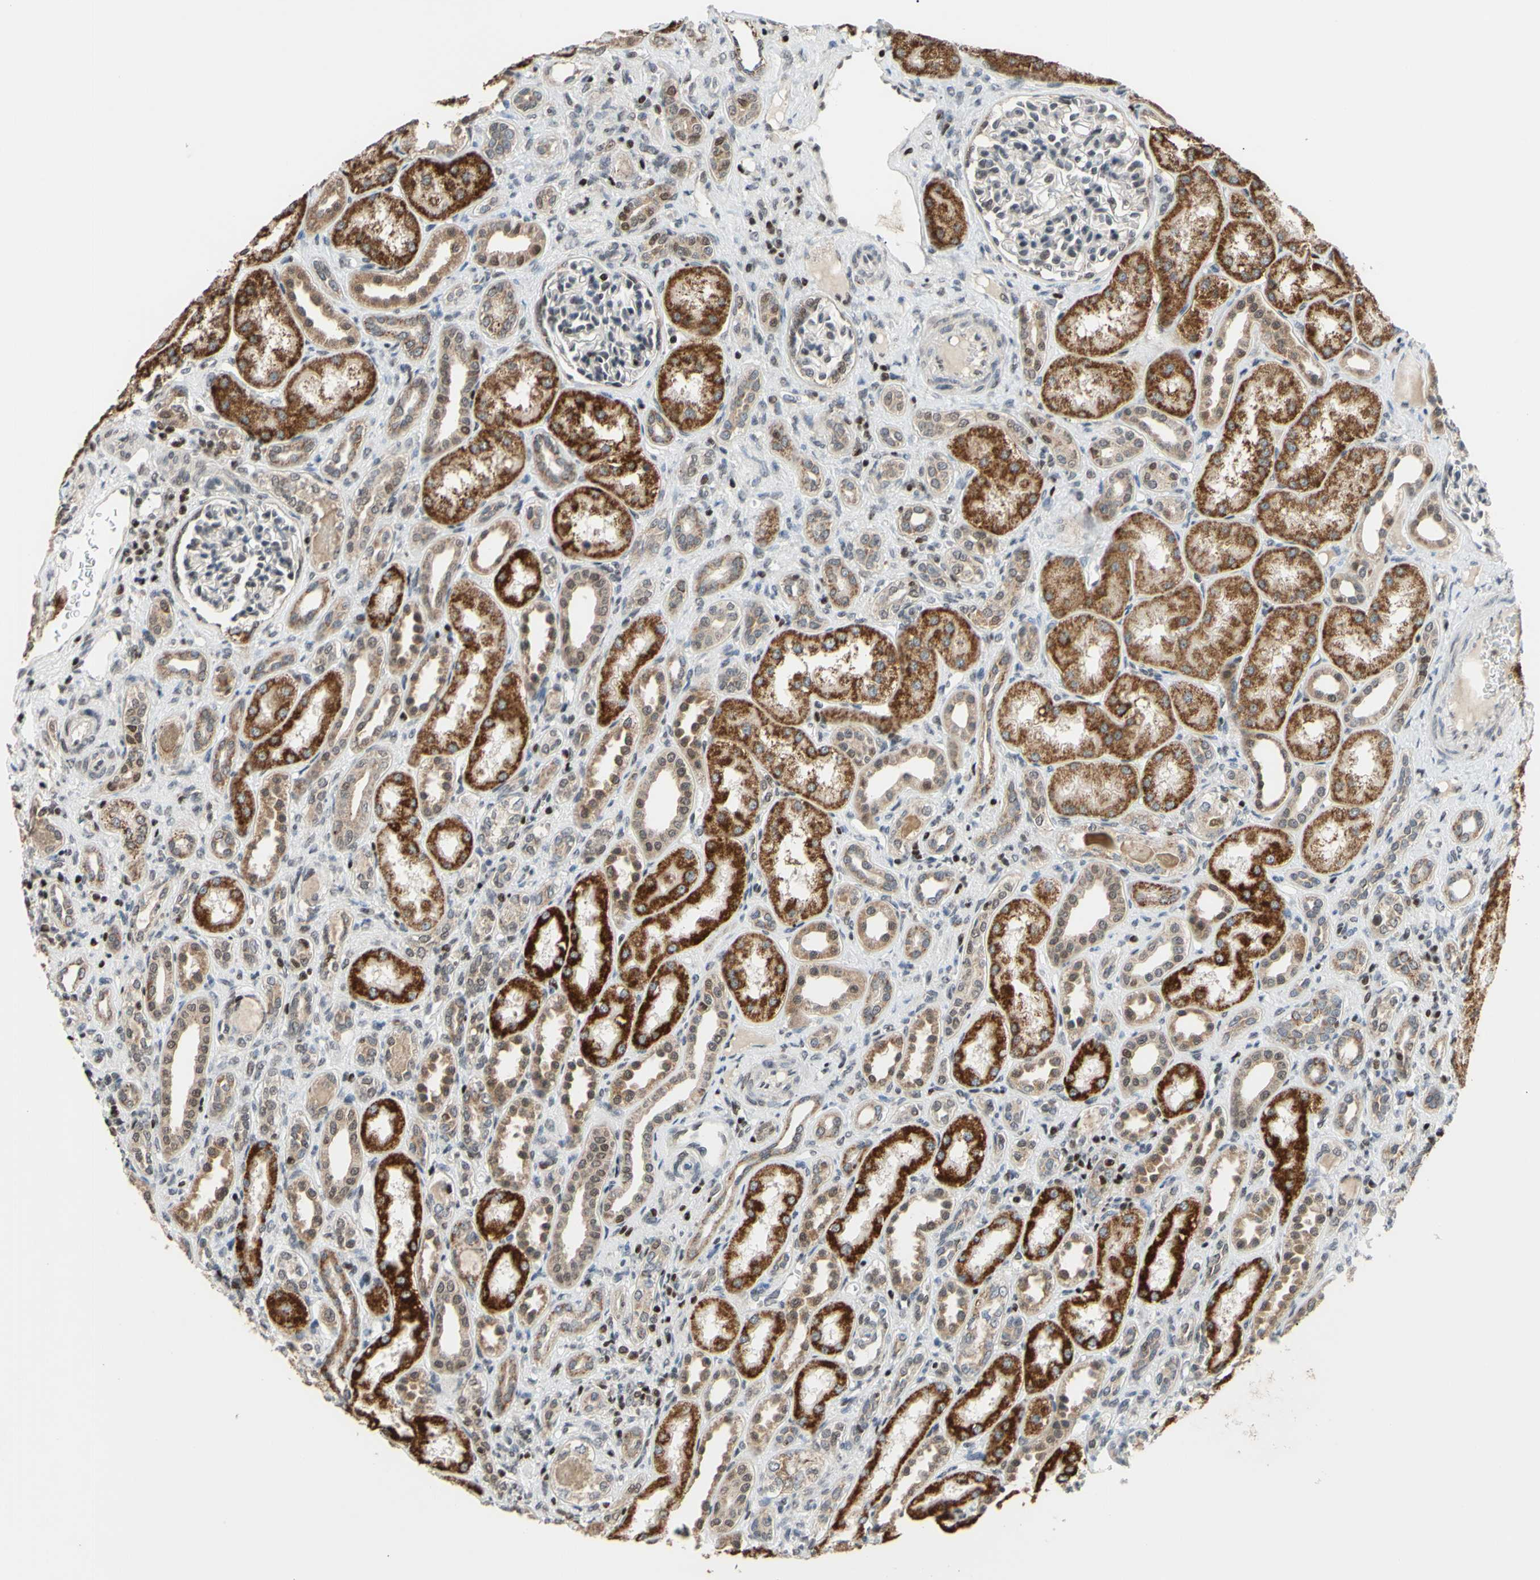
{"staining": {"intensity": "negative", "quantity": "none", "location": "none"}, "tissue": "kidney", "cell_type": "Cells in glomeruli", "image_type": "normal", "snomed": [{"axis": "morphology", "description": "Normal tissue, NOS"}, {"axis": "topography", "description": "Kidney"}], "caption": "Immunohistochemistry micrograph of normal kidney stained for a protein (brown), which reveals no positivity in cells in glomeruli.", "gene": "SP4", "patient": {"sex": "male", "age": 7}}